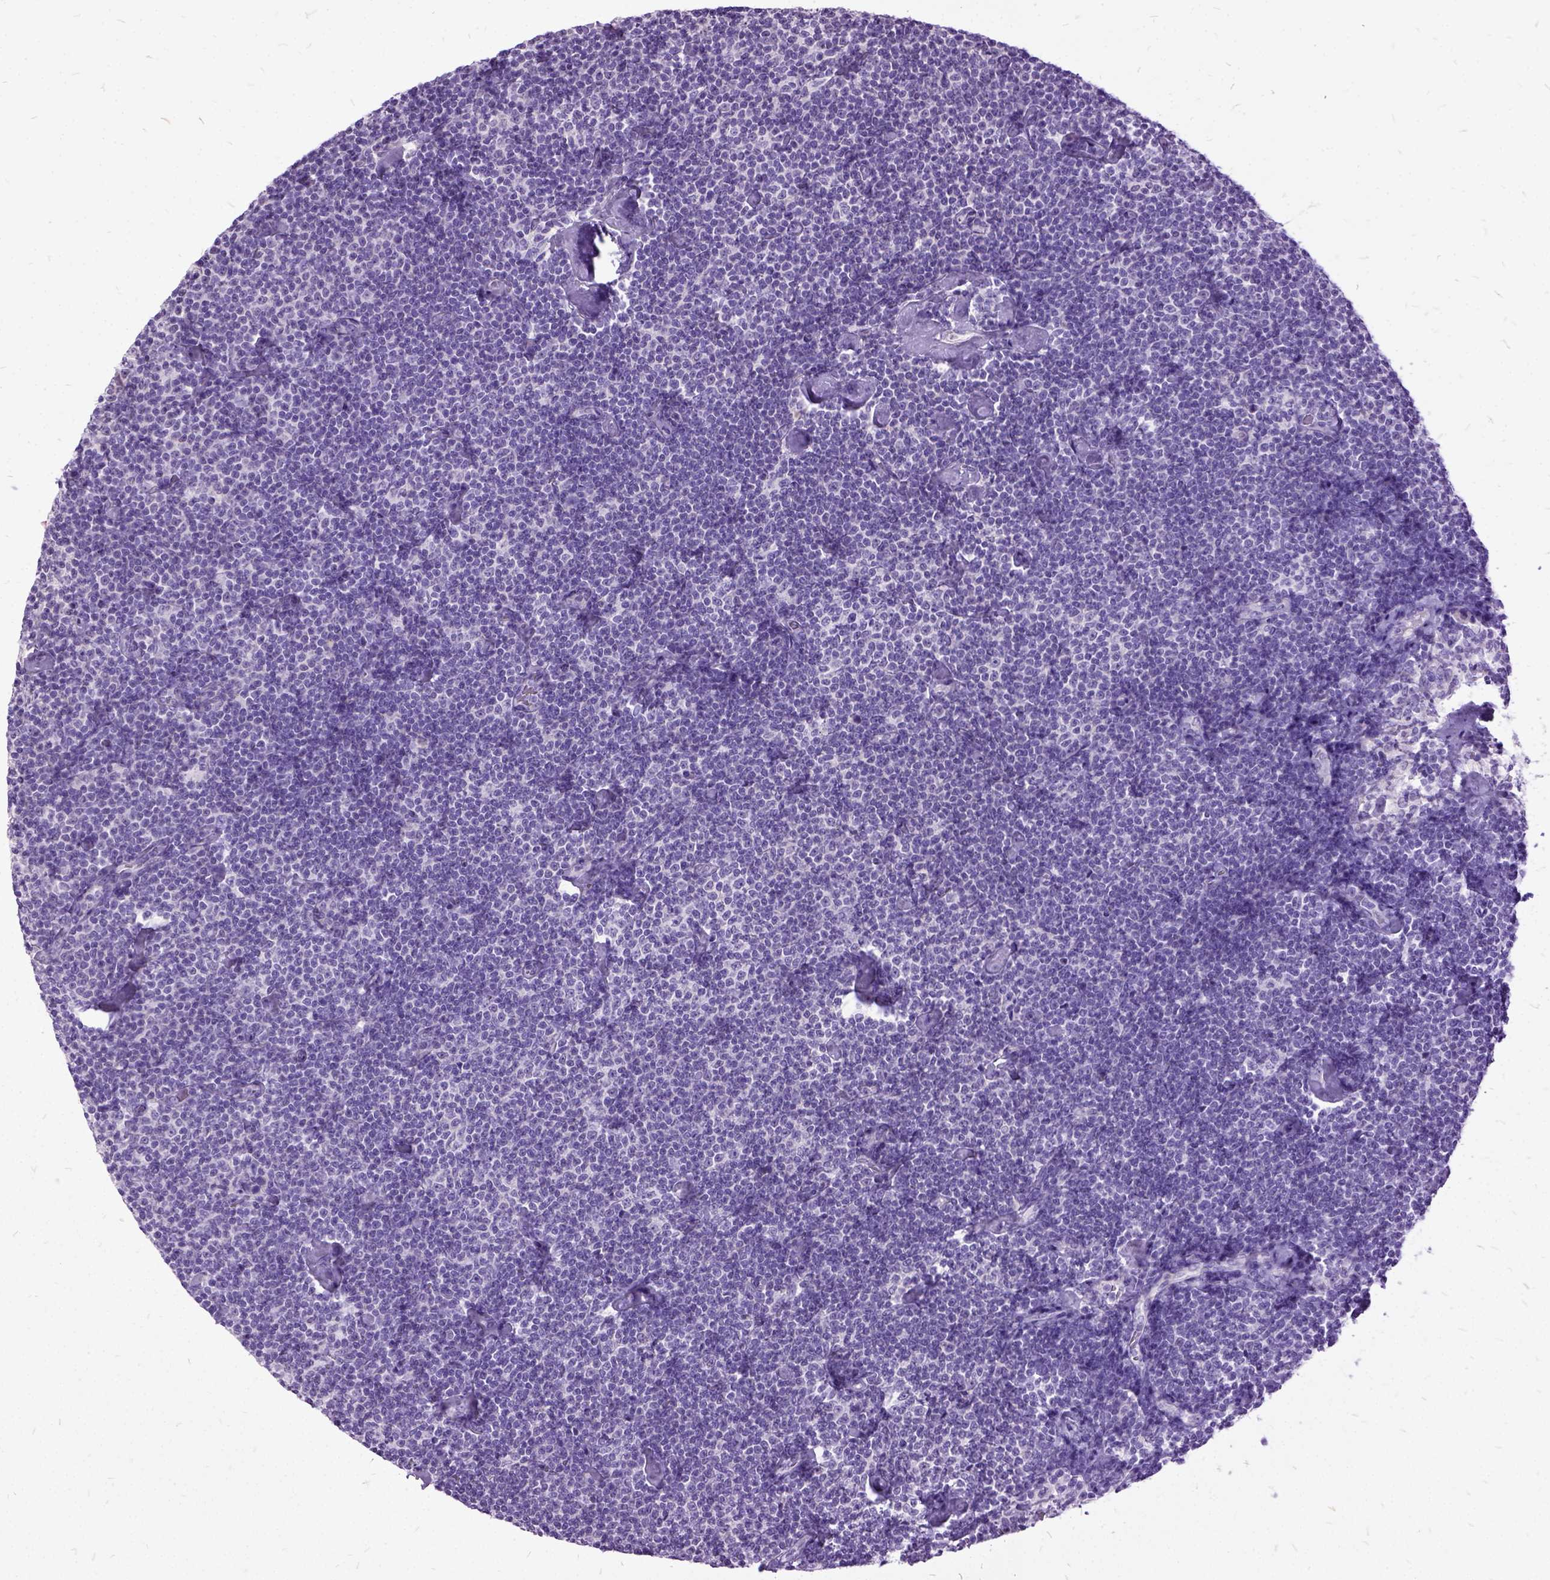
{"staining": {"intensity": "negative", "quantity": "none", "location": "none"}, "tissue": "lymphoma", "cell_type": "Tumor cells", "image_type": "cancer", "snomed": [{"axis": "morphology", "description": "Malignant lymphoma, non-Hodgkin's type, Low grade"}, {"axis": "topography", "description": "Lymph node"}], "caption": "Immunohistochemistry histopathology image of lymphoma stained for a protein (brown), which shows no positivity in tumor cells.", "gene": "MME", "patient": {"sex": "male", "age": 81}}